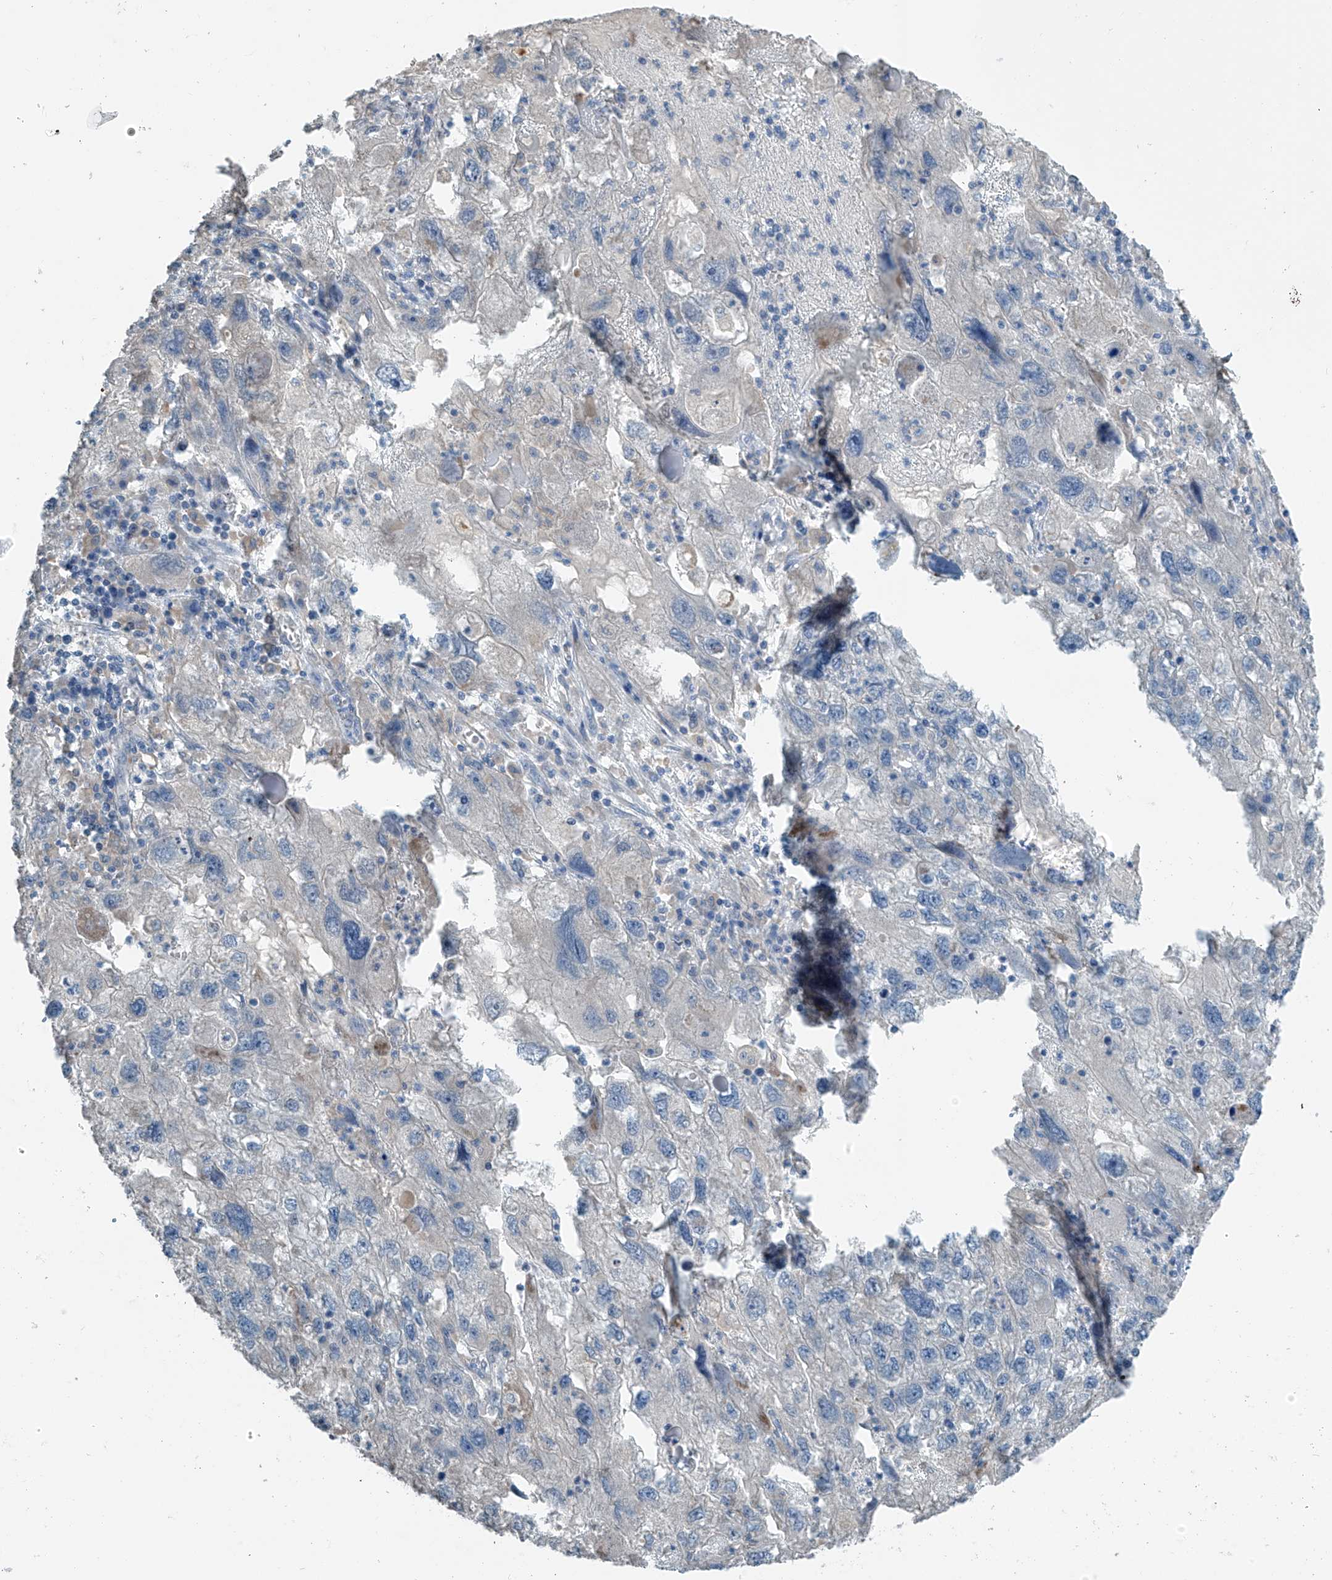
{"staining": {"intensity": "negative", "quantity": "none", "location": "none"}, "tissue": "endometrial cancer", "cell_type": "Tumor cells", "image_type": "cancer", "snomed": [{"axis": "morphology", "description": "Adenocarcinoma, NOS"}, {"axis": "topography", "description": "Endometrium"}], "caption": "The immunohistochemistry (IHC) photomicrograph has no significant positivity in tumor cells of endometrial adenocarcinoma tissue.", "gene": "HOXA11", "patient": {"sex": "female", "age": 49}}